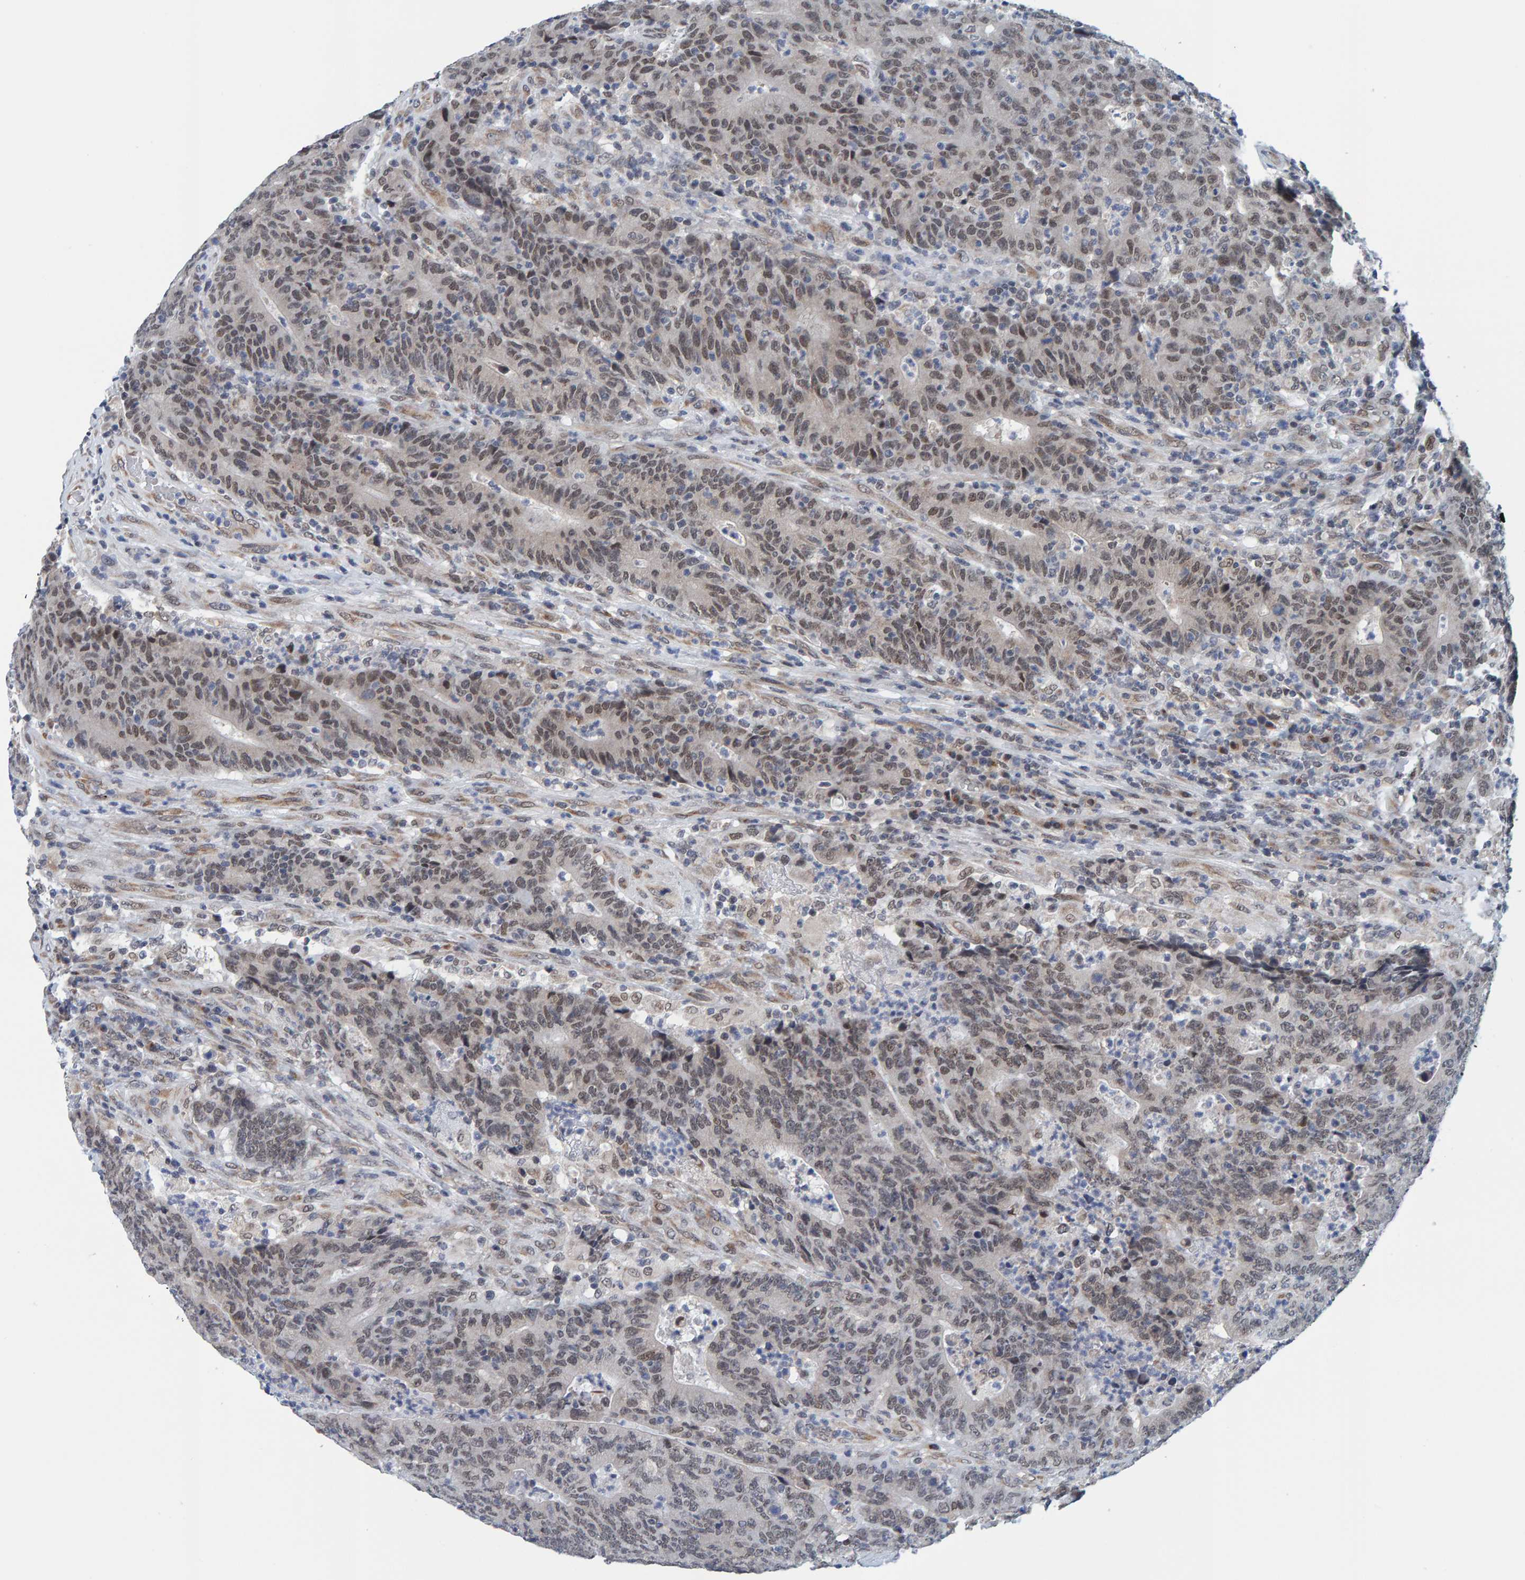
{"staining": {"intensity": "weak", "quantity": ">75%", "location": "nuclear"}, "tissue": "colorectal cancer", "cell_type": "Tumor cells", "image_type": "cancer", "snomed": [{"axis": "morphology", "description": "Normal tissue, NOS"}, {"axis": "morphology", "description": "Adenocarcinoma, NOS"}, {"axis": "topography", "description": "Colon"}], "caption": "Human adenocarcinoma (colorectal) stained with a protein marker displays weak staining in tumor cells.", "gene": "SCRN2", "patient": {"sex": "female", "age": 75}}